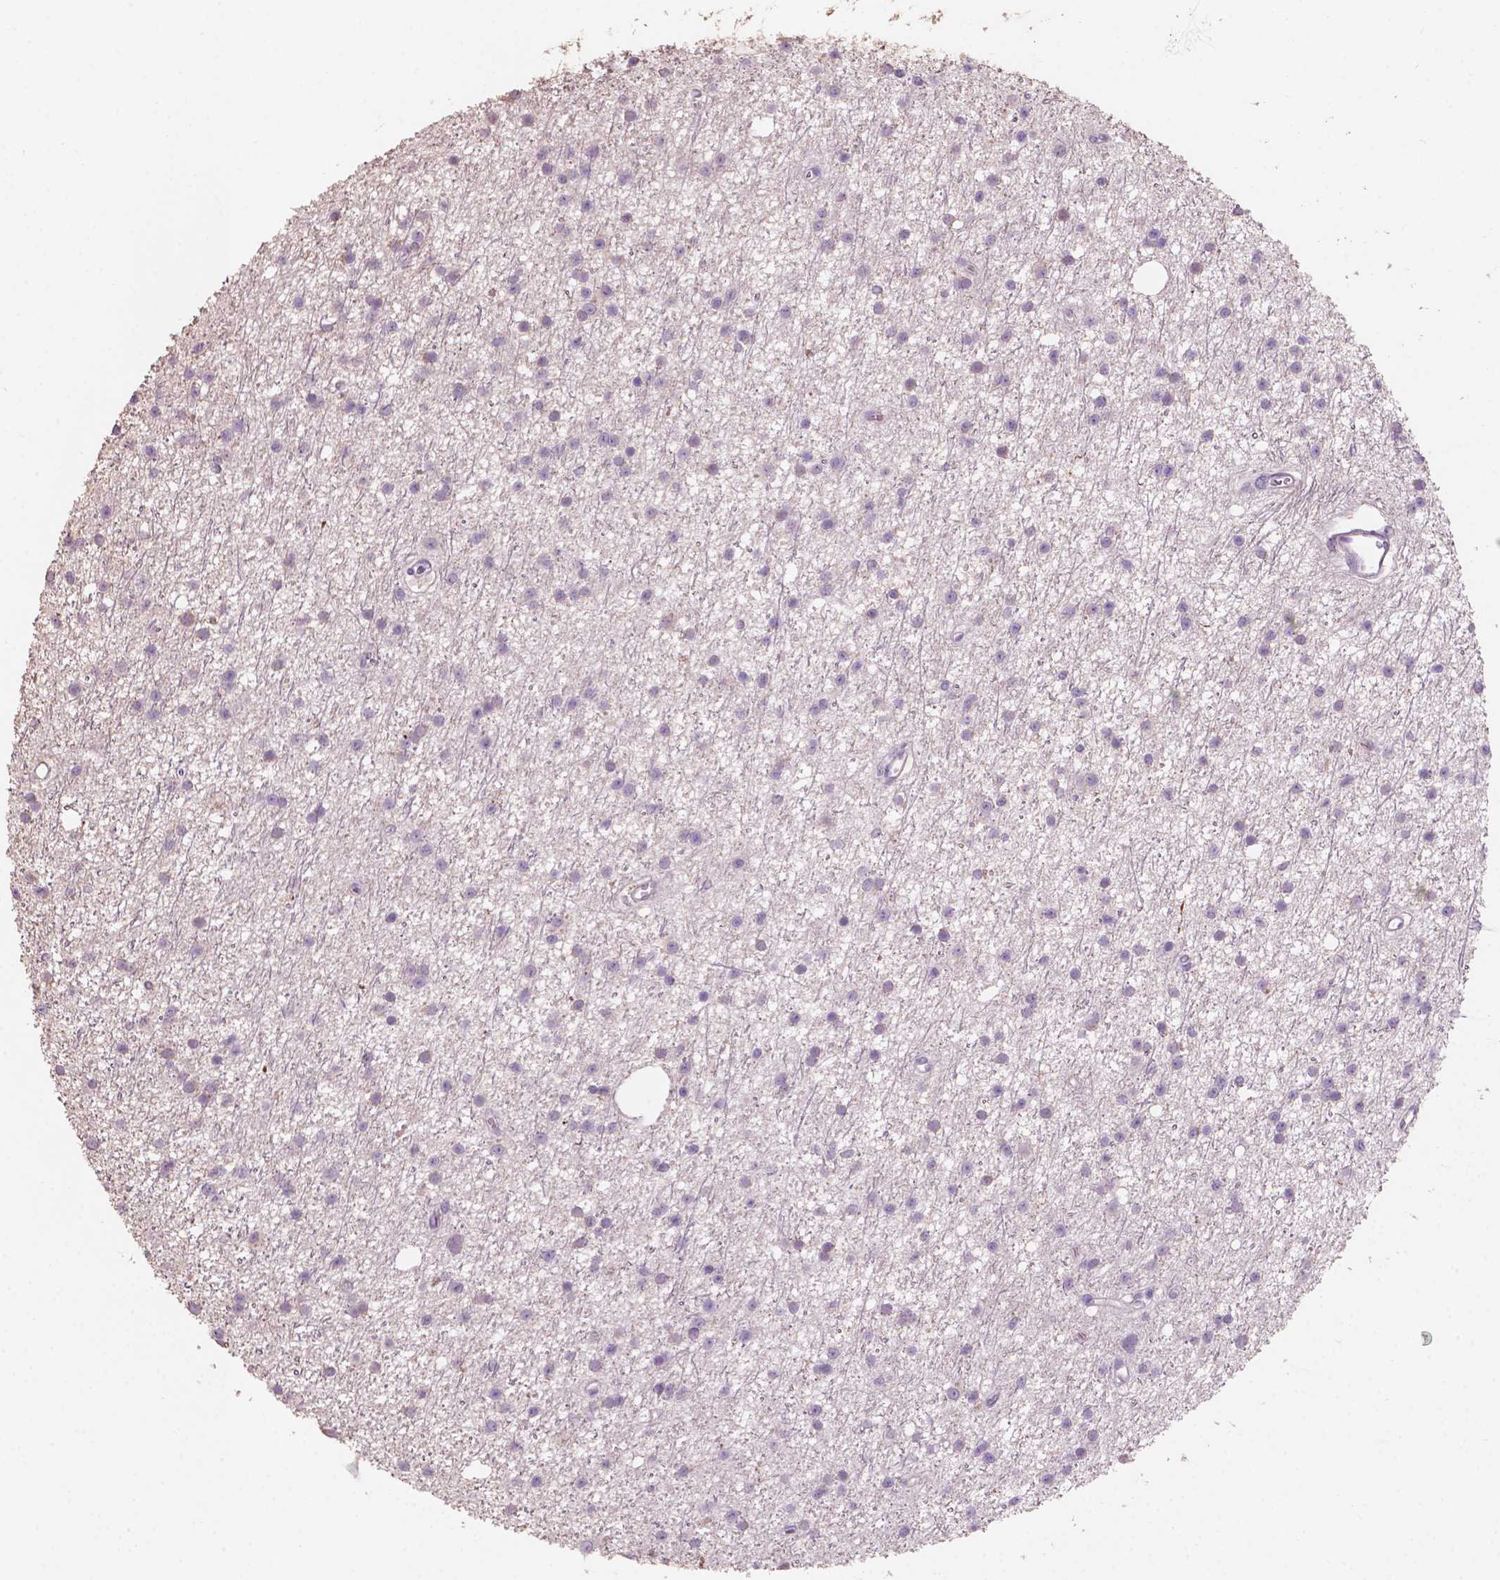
{"staining": {"intensity": "negative", "quantity": "none", "location": "none"}, "tissue": "glioma", "cell_type": "Tumor cells", "image_type": "cancer", "snomed": [{"axis": "morphology", "description": "Glioma, malignant, Low grade"}, {"axis": "topography", "description": "Brain"}], "caption": "Tumor cells are negative for protein expression in human glioma. (Stains: DAB IHC with hematoxylin counter stain, Microscopy: brightfield microscopy at high magnification).", "gene": "SBSN", "patient": {"sex": "male", "age": 27}}